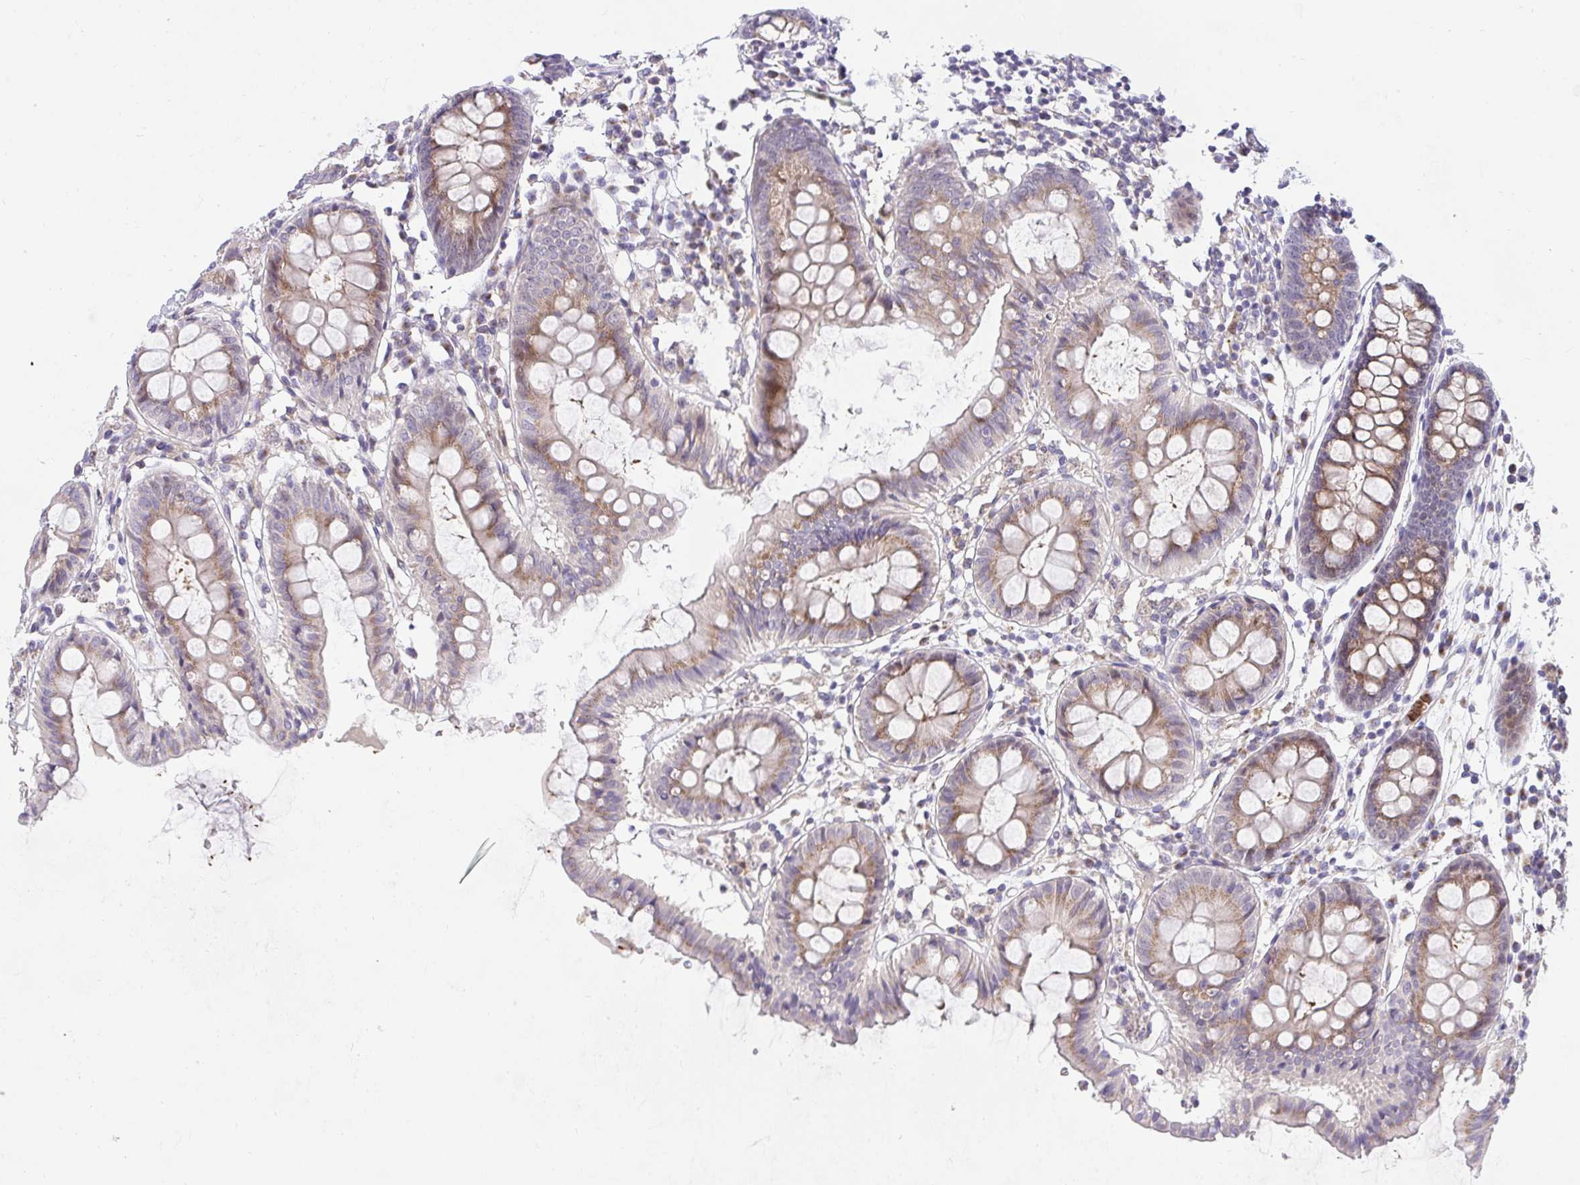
{"staining": {"intensity": "weak", "quantity": "<25%", "location": "cytoplasmic/membranous"}, "tissue": "colon", "cell_type": "Endothelial cells", "image_type": "normal", "snomed": [{"axis": "morphology", "description": "Normal tissue, NOS"}, {"axis": "topography", "description": "Colon"}], "caption": "IHC of unremarkable human colon exhibits no staining in endothelial cells.", "gene": "ZNF554", "patient": {"sex": "female", "age": 84}}